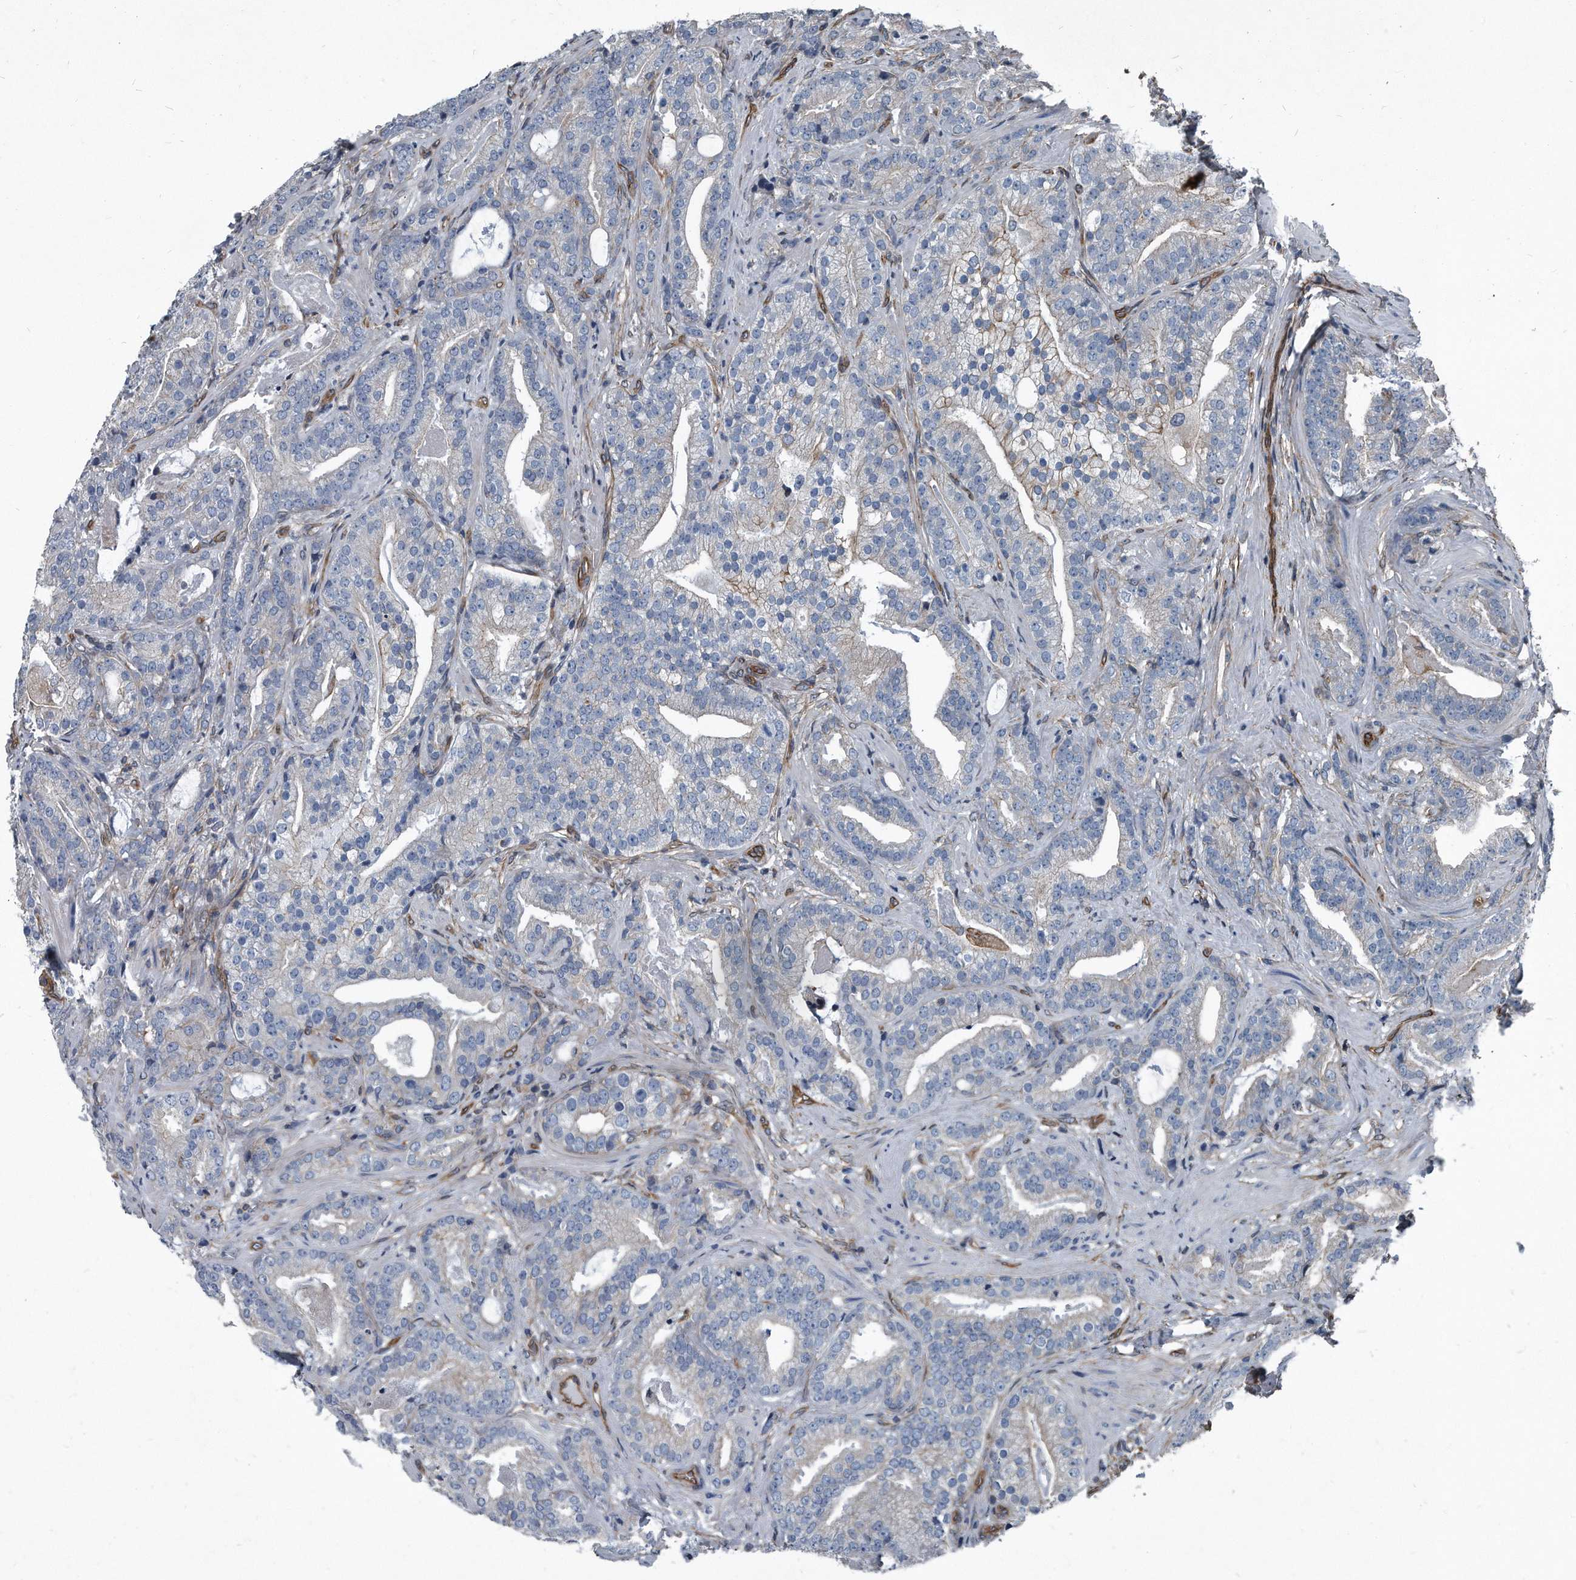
{"staining": {"intensity": "negative", "quantity": "none", "location": "none"}, "tissue": "prostate cancer", "cell_type": "Tumor cells", "image_type": "cancer", "snomed": [{"axis": "morphology", "description": "Adenocarcinoma, Low grade"}, {"axis": "topography", "description": "Prostate"}], "caption": "Tumor cells are negative for brown protein staining in adenocarcinoma (low-grade) (prostate). (Stains: DAB IHC with hematoxylin counter stain, Microscopy: brightfield microscopy at high magnification).", "gene": "PLEC", "patient": {"sex": "male", "age": 67}}